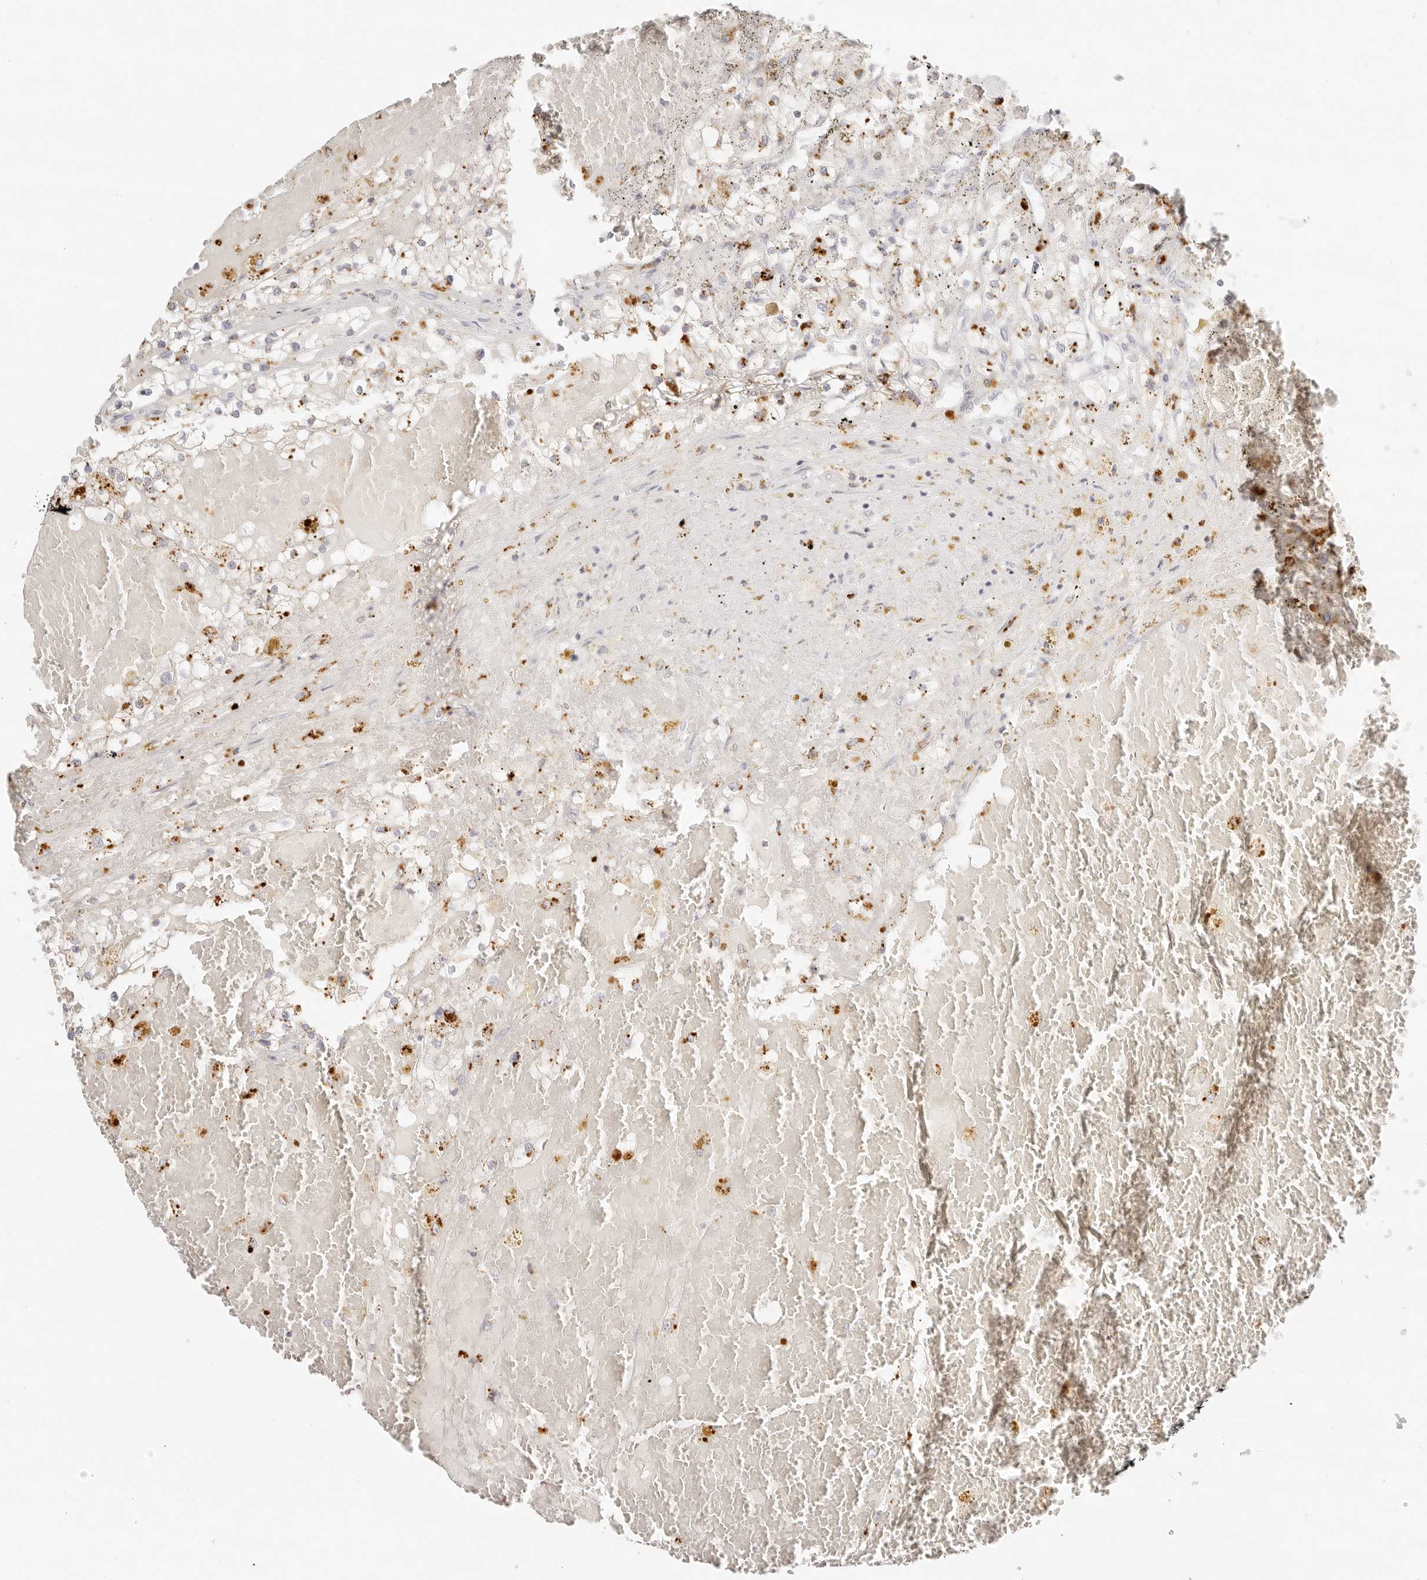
{"staining": {"intensity": "moderate", "quantity": "<25%", "location": "cytoplasmic/membranous"}, "tissue": "renal cancer", "cell_type": "Tumor cells", "image_type": "cancer", "snomed": [{"axis": "morphology", "description": "Normal tissue, NOS"}, {"axis": "morphology", "description": "Adenocarcinoma, NOS"}, {"axis": "topography", "description": "Kidney"}], "caption": "High-magnification brightfield microscopy of renal cancer (adenocarcinoma) stained with DAB (3,3'-diaminobenzidine) (brown) and counterstained with hematoxylin (blue). tumor cells exhibit moderate cytoplasmic/membranous expression is identified in approximately<25% of cells. The staining is performed using DAB brown chromogen to label protein expression. The nuclei are counter-stained blue using hematoxylin.", "gene": "RNASET2", "patient": {"sex": "male", "age": 68}}